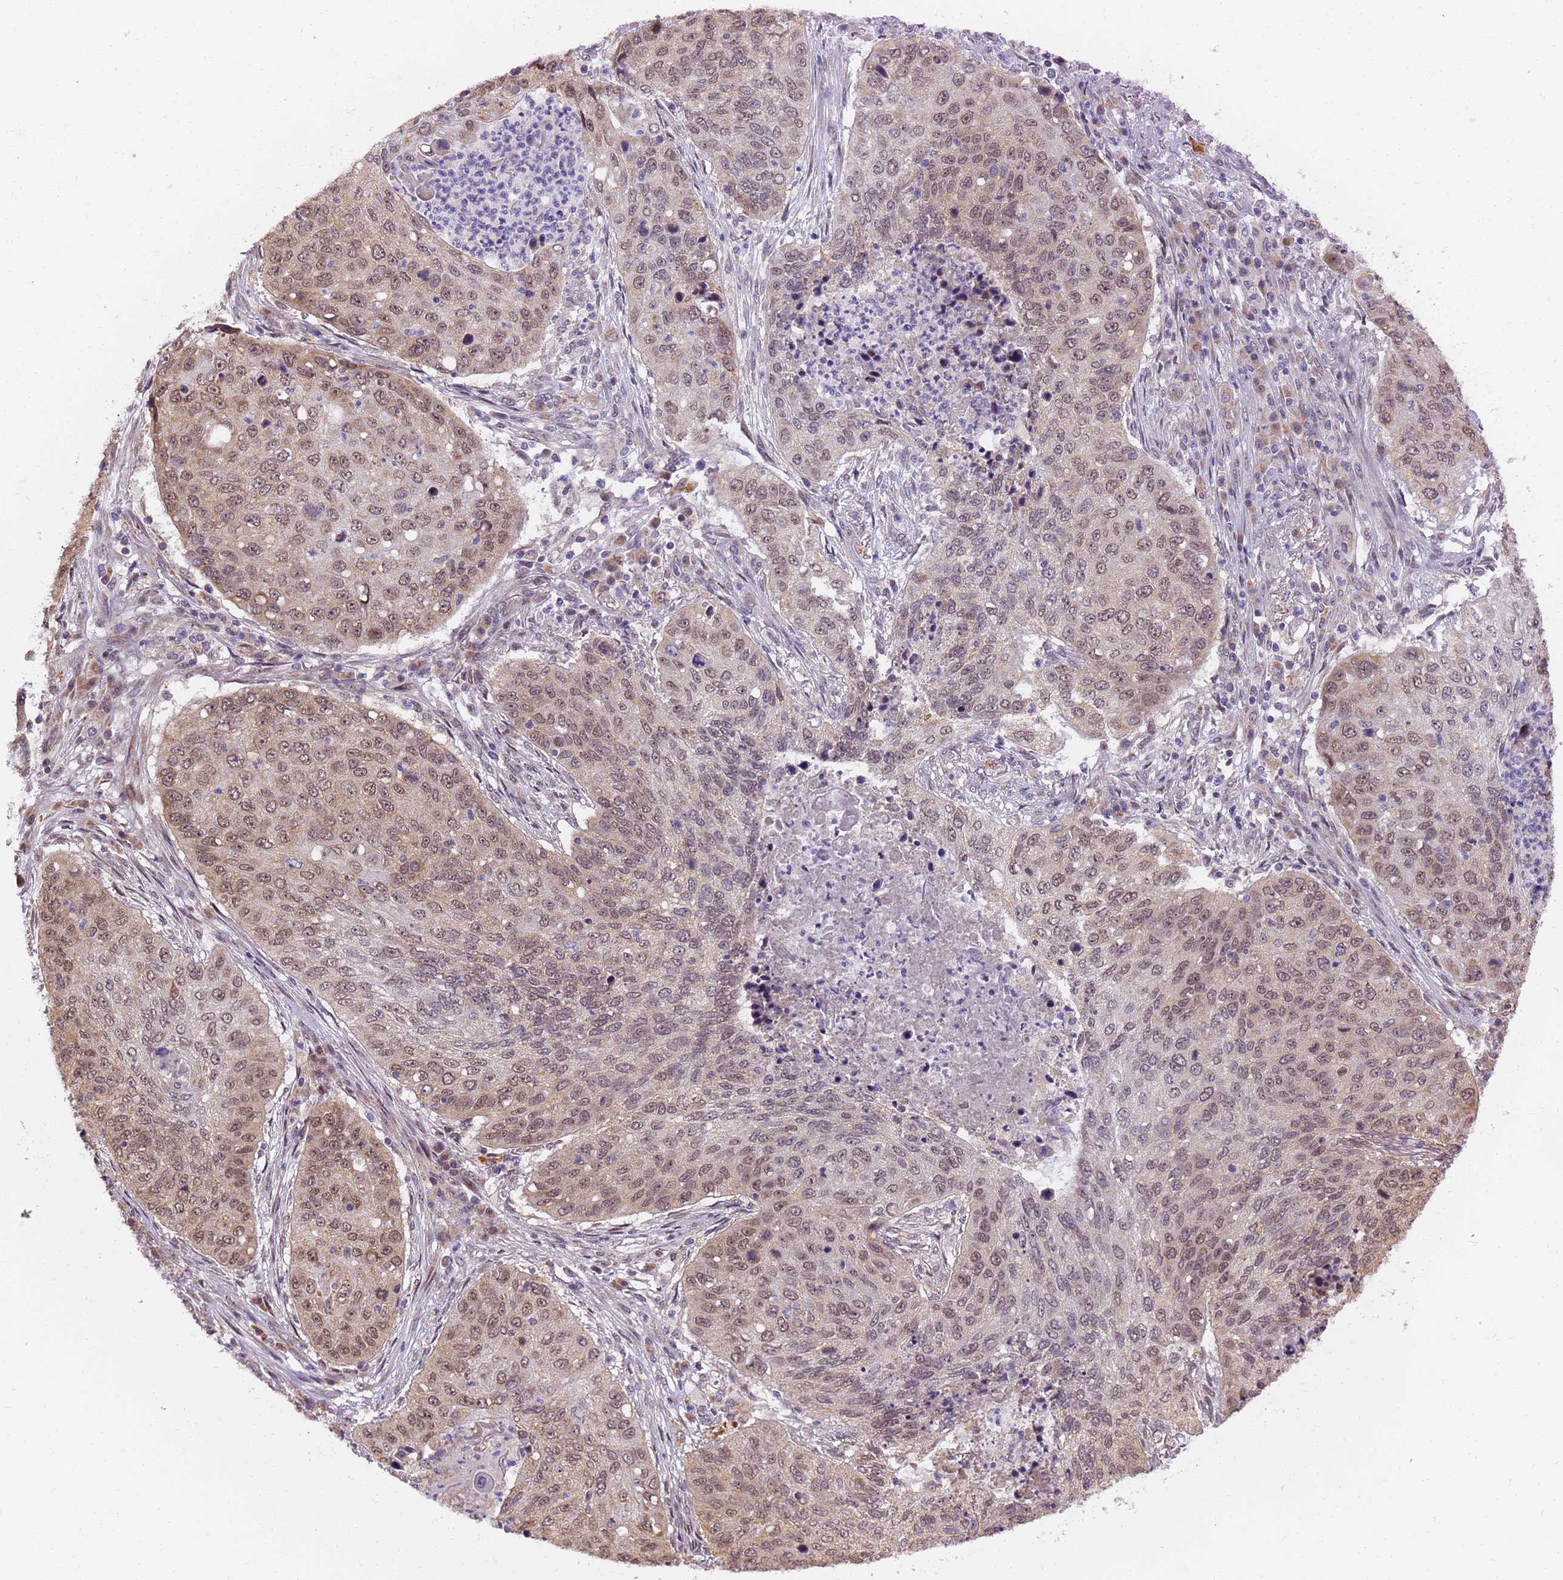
{"staining": {"intensity": "weak", "quantity": ">75%", "location": "cytoplasmic/membranous,nuclear"}, "tissue": "lung cancer", "cell_type": "Tumor cells", "image_type": "cancer", "snomed": [{"axis": "morphology", "description": "Squamous cell carcinoma, NOS"}, {"axis": "topography", "description": "Lung"}], "caption": "Immunohistochemistry (IHC) micrograph of neoplastic tissue: human squamous cell carcinoma (lung) stained using immunohistochemistry shows low levels of weak protein expression localized specifically in the cytoplasmic/membranous and nuclear of tumor cells, appearing as a cytoplasmic/membranous and nuclear brown color.", "gene": "RAPGEF3", "patient": {"sex": "female", "age": 63}}